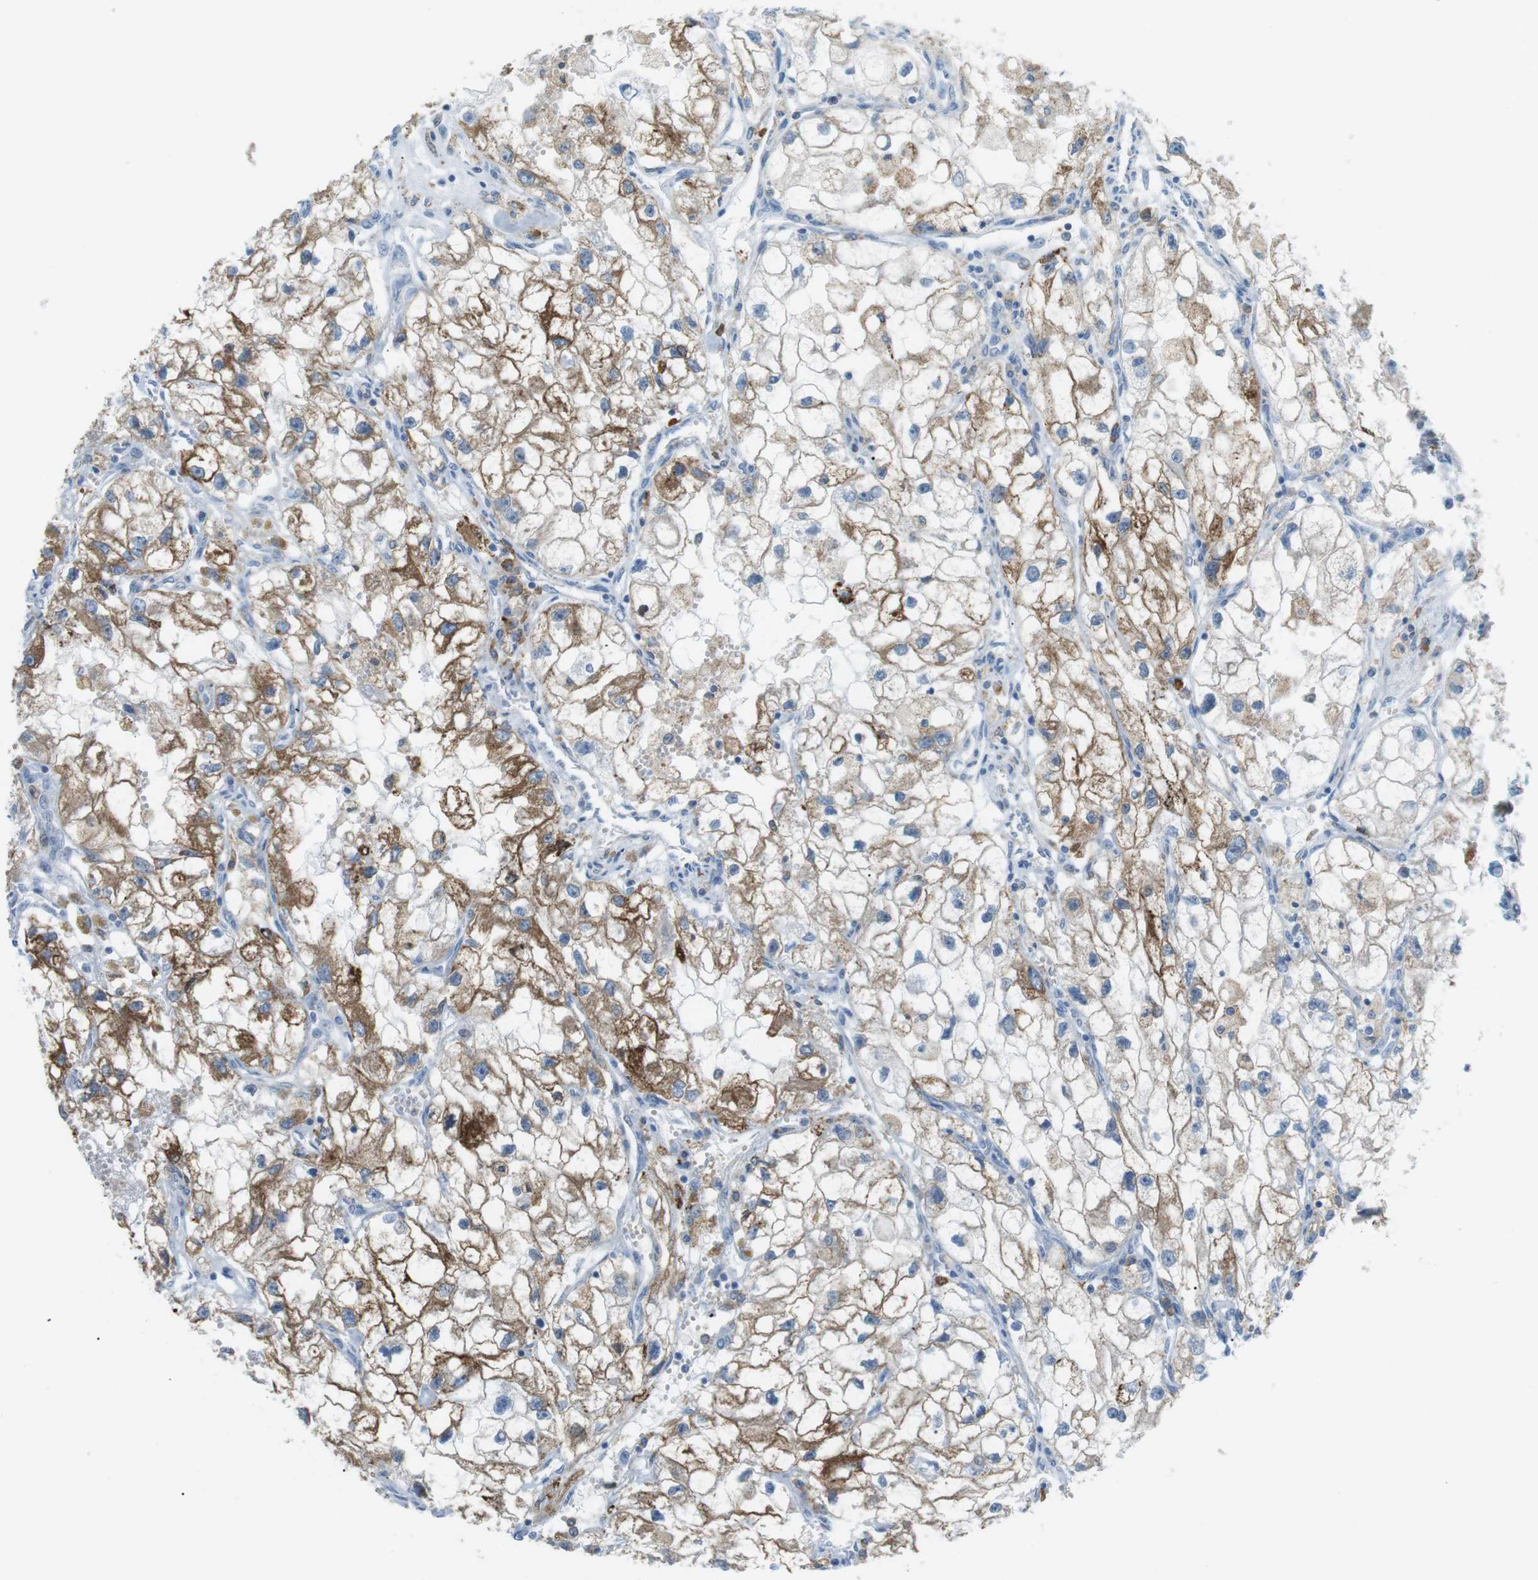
{"staining": {"intensity": "moderate", "quantity": "25%-75%", "location": "cytoplasmic/membranous"}, "tissue": "renal cancer", "cell_type": "Tumor cells", "image_type": "cancer", "snomed": [{"axis": "morphology", "description": "Adenocarcinoma, NOS"}, {"axis": "topography", "description": "Kidney"}], "caption": "The photomicrograph shows staining of renal cancer (adenocarcinoma), revealing moderate cytoplasmic/membranous protein expression (brown color) within tumor cells. (Stains: DAB (3,3'-diaminobenzidine) in brown, nuclei in blue, Microscopy: brightfield microscopy at high magnification).", "gene": "VAMP1", "patient": {"sex": "female", "age": 70}}